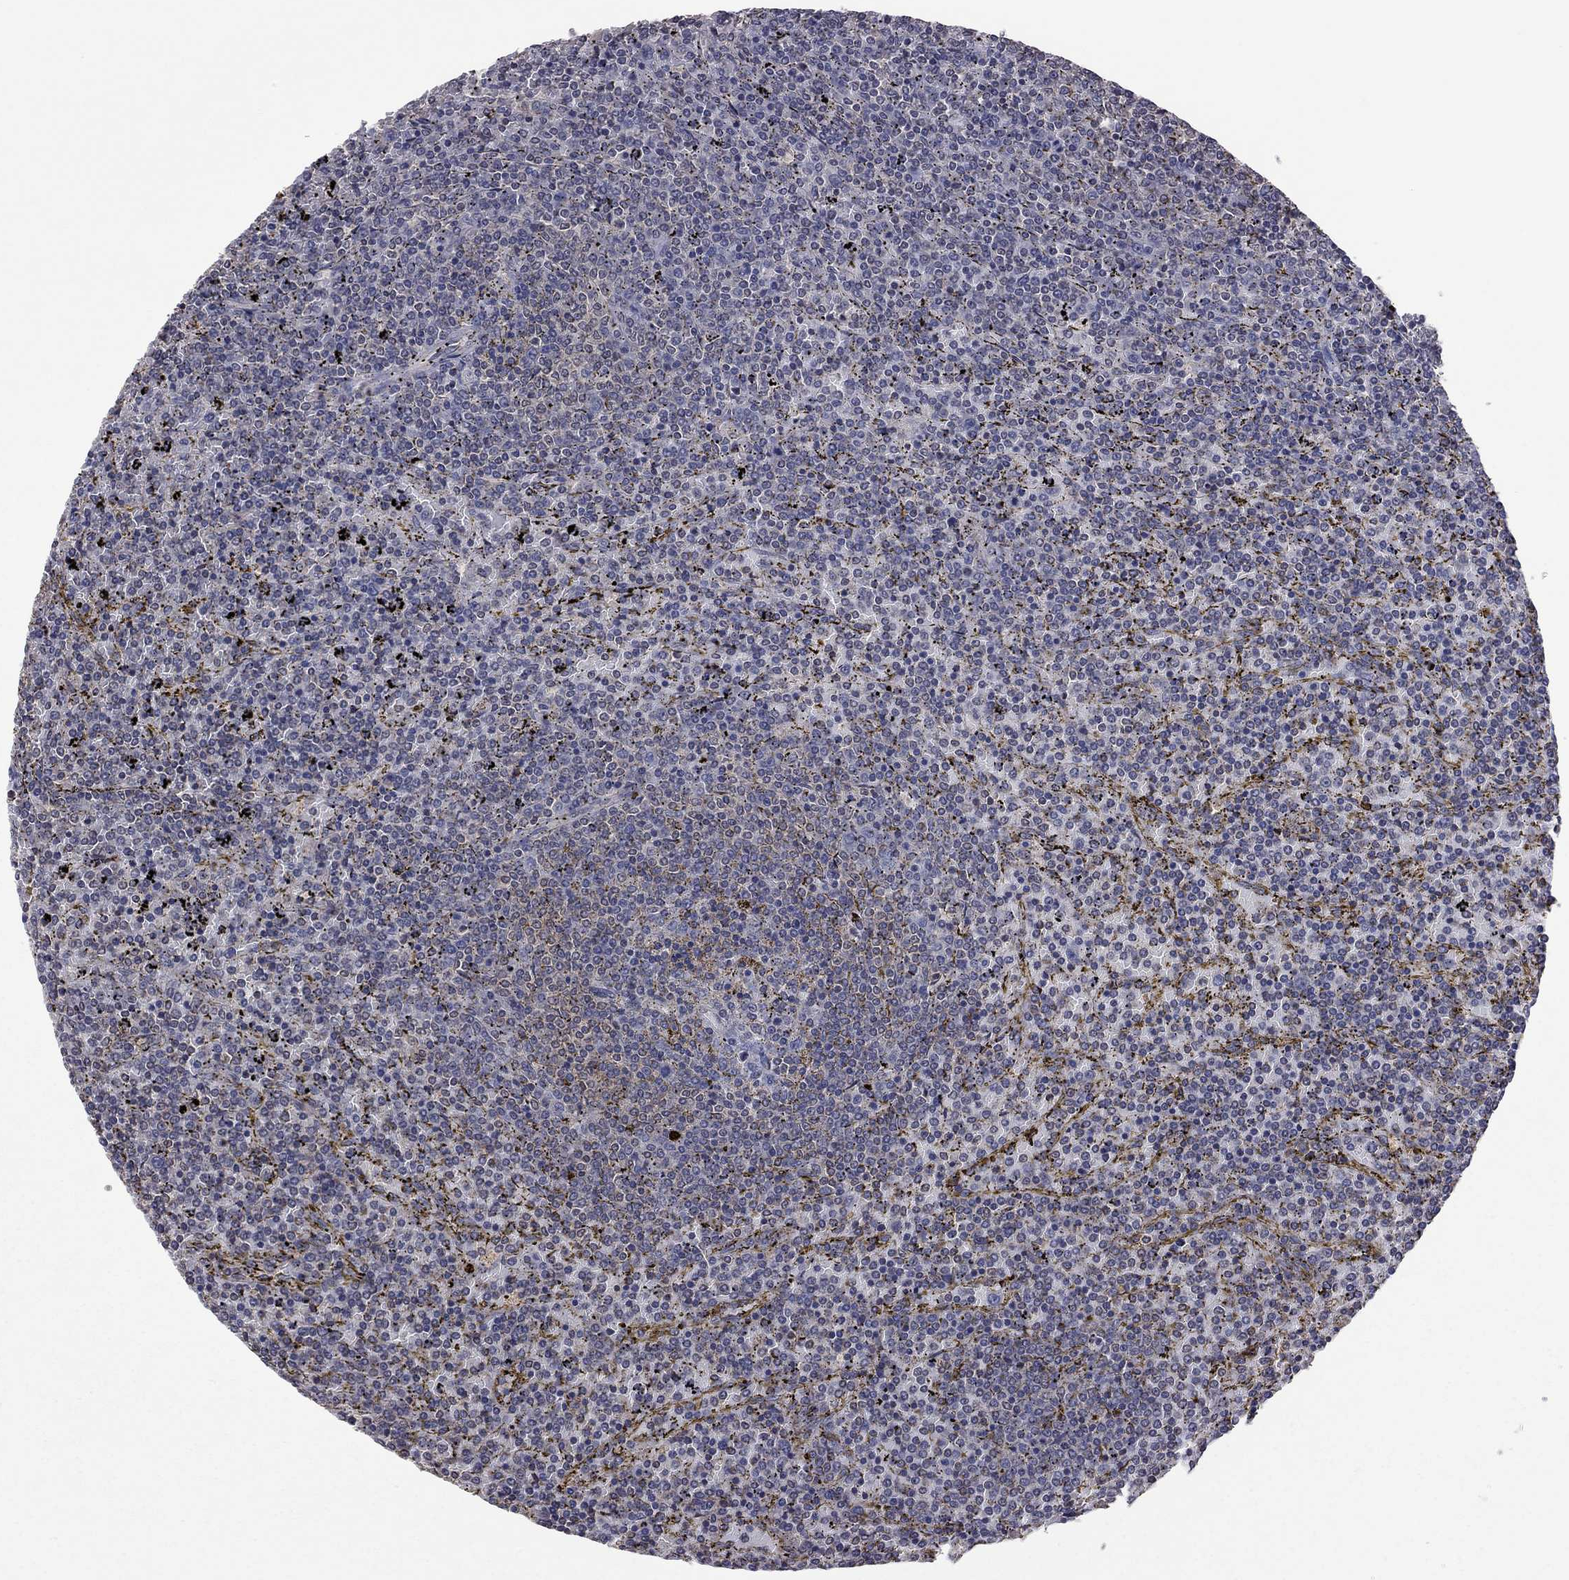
{"staining": {"intensity": "negative", "quantity": "none", "location": "none"}, "tissue": "lymphoma", "cell_type": "Tumor cells", "image_type": "cancer", "snomed": [{"axis": "morphology", "description": "Malignant lymphoma, non-Hodgkin's type, Low grade"}, {"axis": "topography", "description": "Spleen"}], "caption": "The immunohistochemistry (IHC) histopathology image has no significant expression in tumor cells of low-grade malignant lymphoma, non-Hodgkin's type tissue.", "gene": "TSNARE1", "patient": {"sex": "female", "age": 77}}